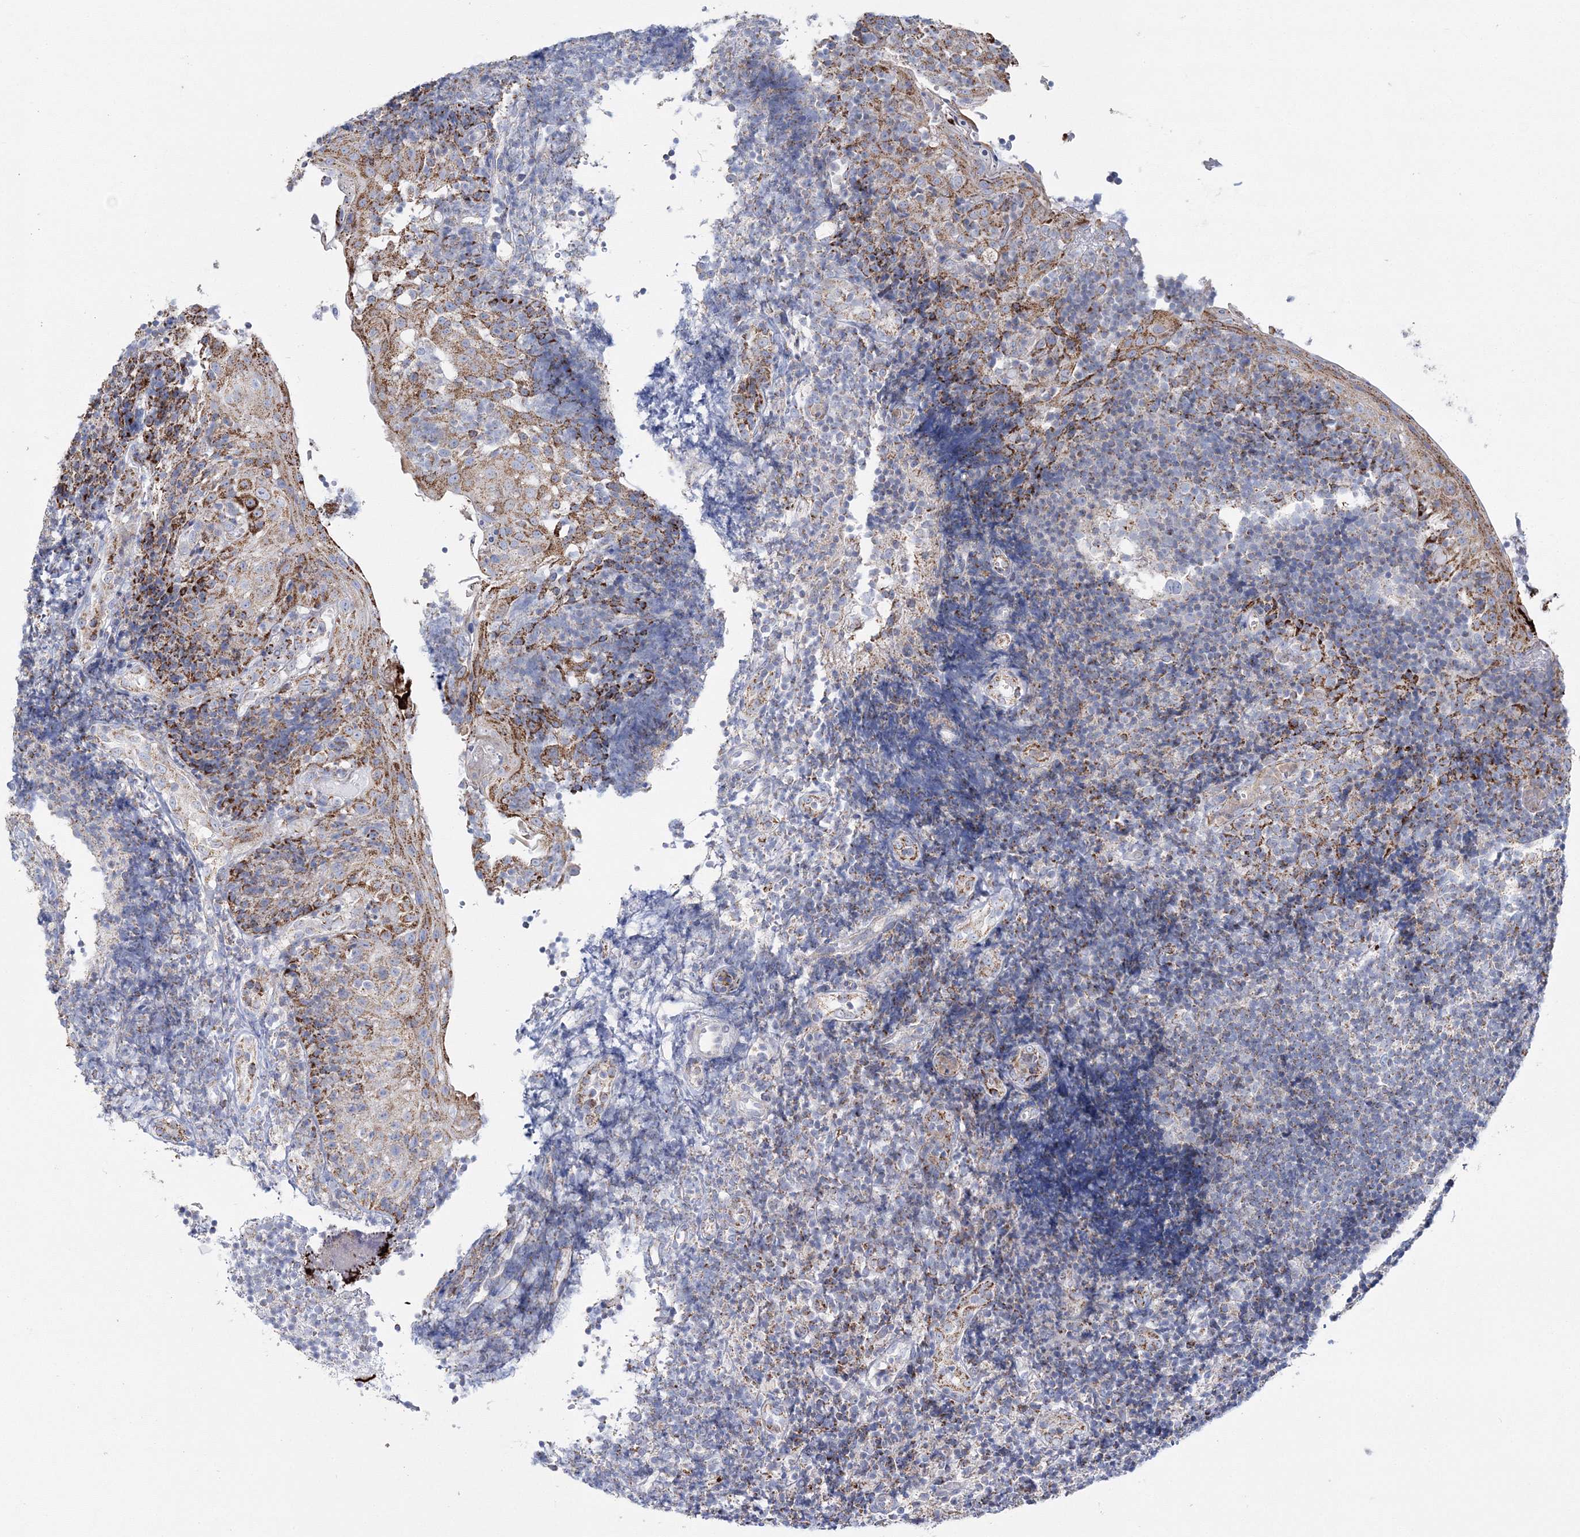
{"staining": {"intensity": "moderate", "quantity": "25%-75%", "location": "cytoplasmic/membranous"}, "tissue": "tonsil", "cell_type": "Germinal center cells", "image_type": "normal", "snomed": [{"axis": "morphology", "description": "Normal tissue, NOS"}, {"axis": "topography", "description": "Tonsil"}], "caption": "Immunohistochemical staining of unremarkable human tonsil demonstrates moderate cytoplasmic/membranous protein expression in about 25%-75% of germinal center cells. (DAB = brown stain, brightfield microscopy at high magnification).", "gene": "HIBCH", "patient": {"sex": "female", "age": 40}}